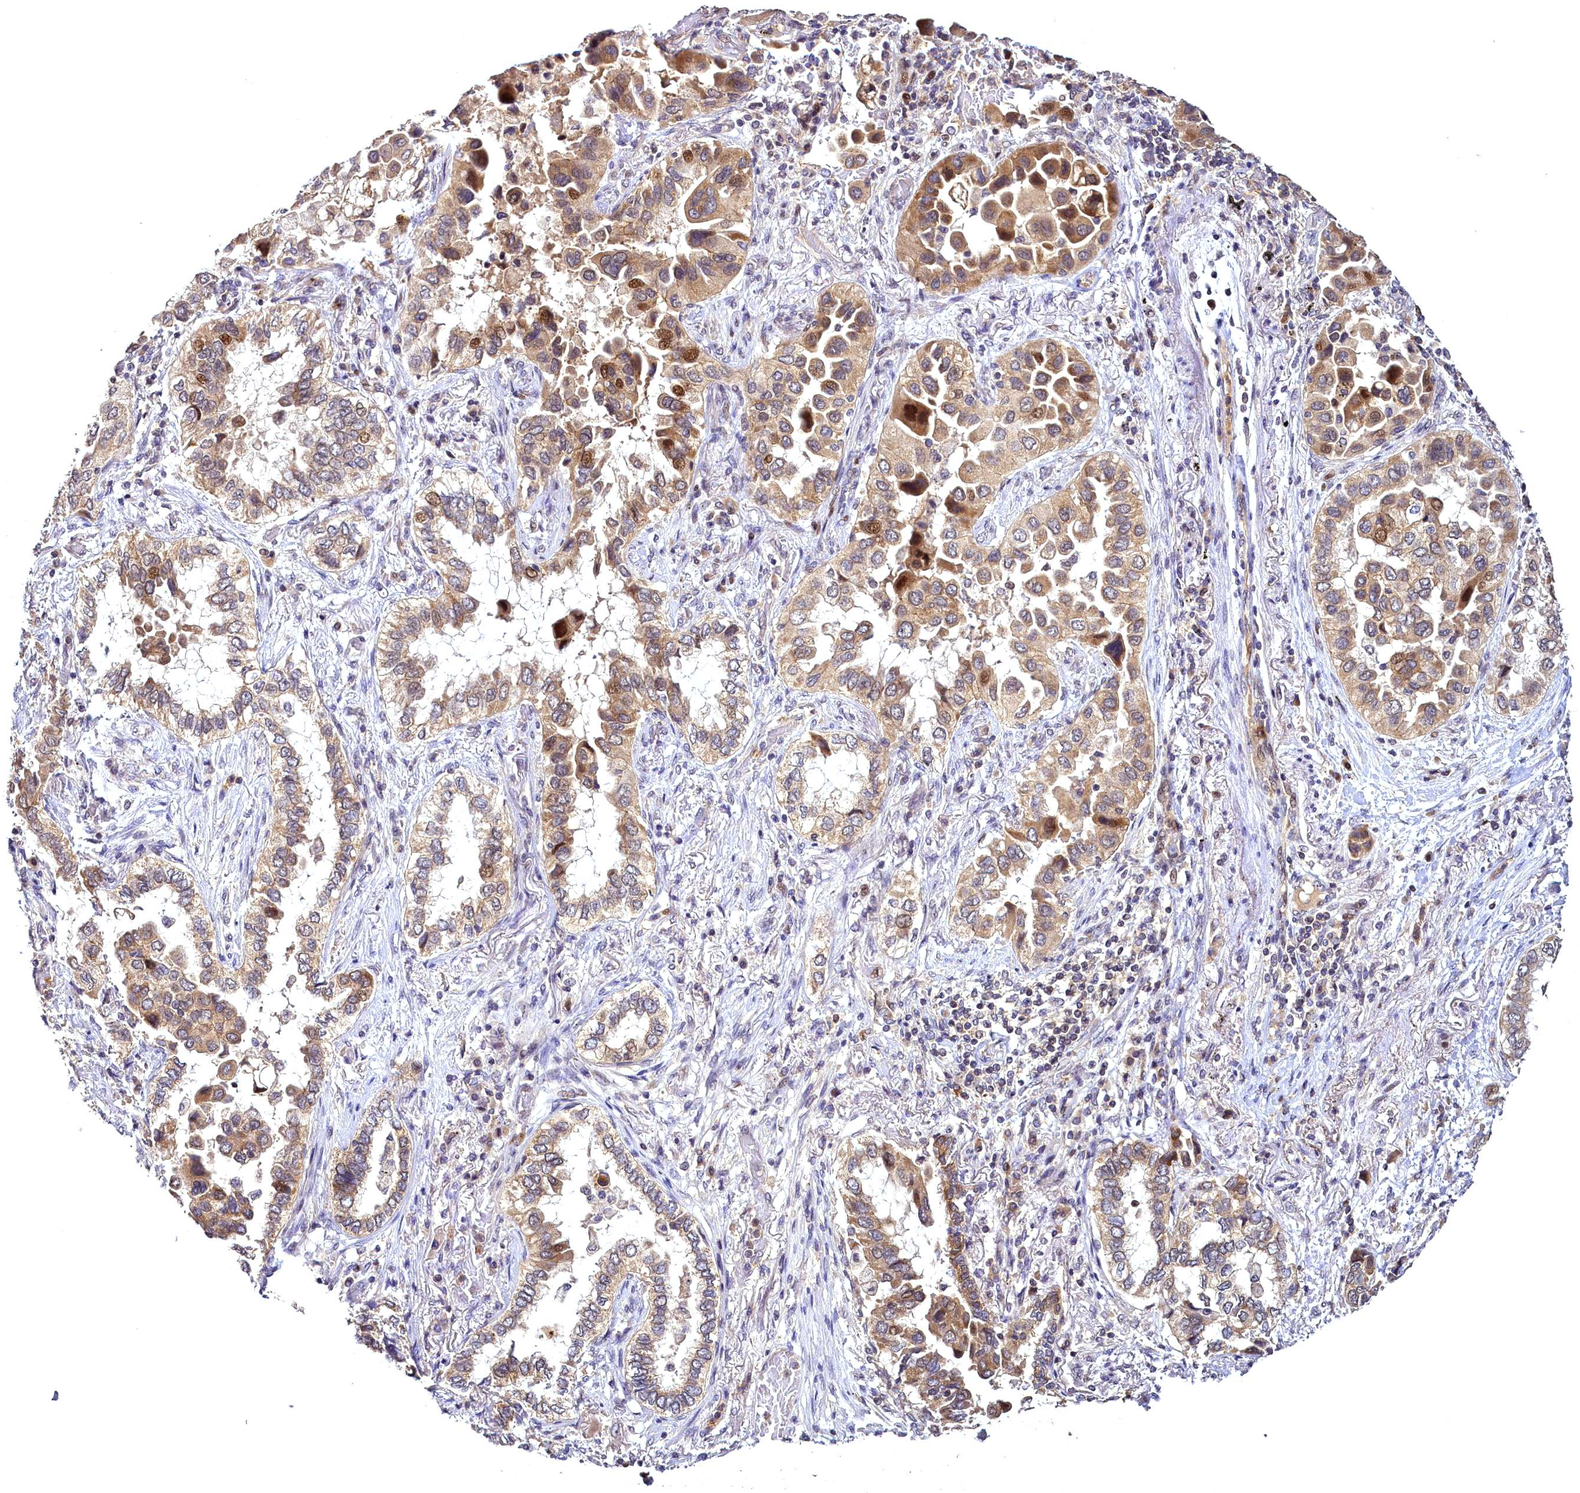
{"staining": {"intensity": "strong", "quantity": "25%-75%", "location": "cytoplasmic/membranous,nuclear"}, "tissue": "lung cancer", "cell_type": "Tumor cells", "image_type": "cancer", "snomed": [{"axis": "morphology", "description": "Adenocarcinoma, NOS"}, {"axis": "topography", "description": "Lung"}], "caption": "Brown immunohistochemical staining in human lung cancer reveals strong cytoplasmic/membranous and nuclear expression in about 25%-75% of tumor cells.", "gene": "TMEM39A", "patient": {"sex": "female", "age": 76}}